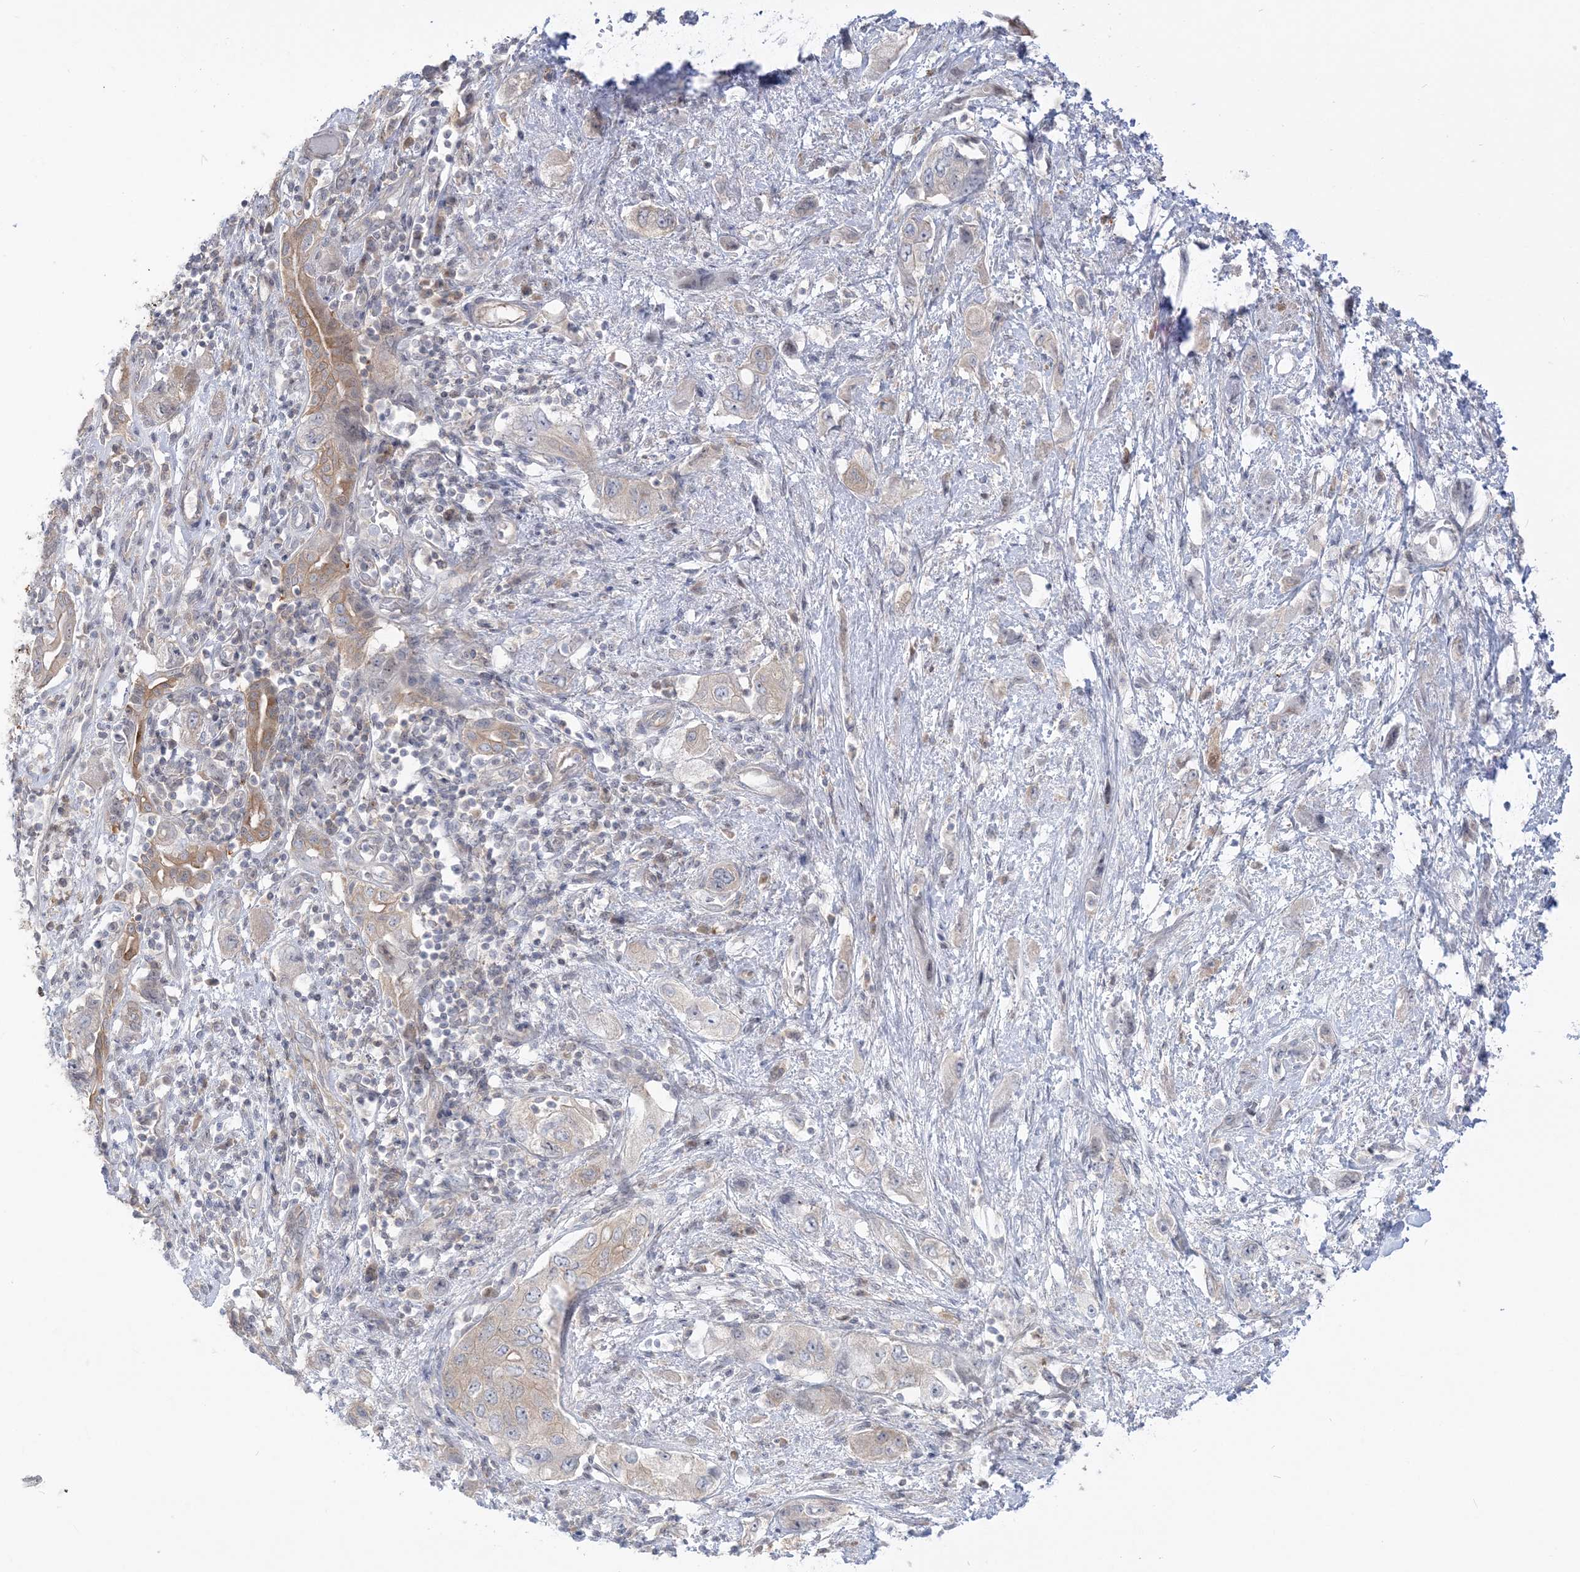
{"staining": {"intensity": "negative", "quantity": "none", "location": "none"}, "tissue": "pancreatic cancer", "cell_type": "Tumor cells", "image_type": "cancer", "snomed": [{"axis": "morphology", "description": "Adenocarcinoma, NOS"}, {"axis": "topography", "description": "Pancreas"}], "caption": "DAB (3,3'-diaminobenzidine) immunohistochemical staining of pancreatic cancer (adenocarcinoma) demonstrates no significant staining in tumor cells.", "gene": "THADA", "patient": {"sex": "female", "age": 73}}